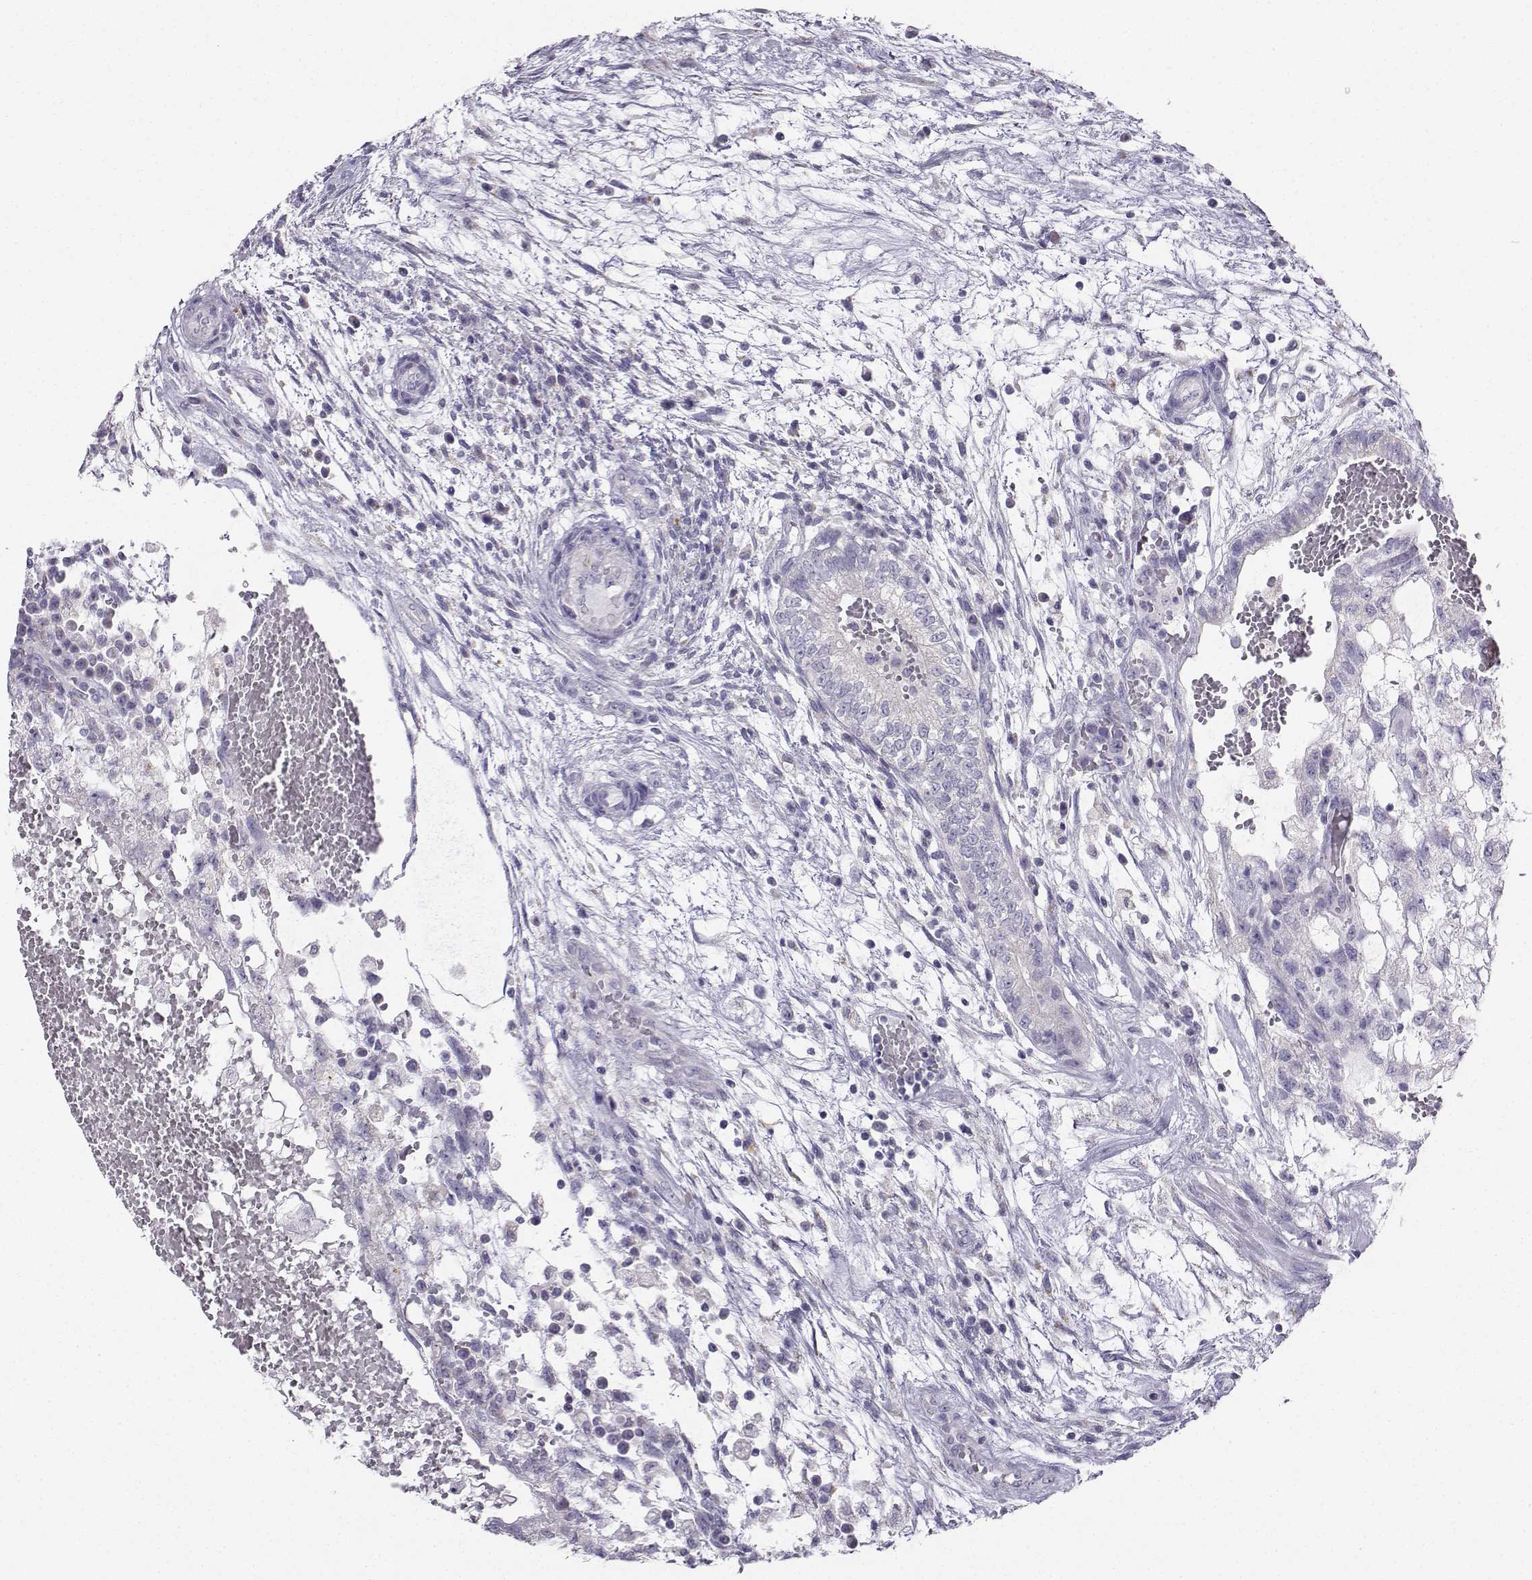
{"staining": {"intensity": "negative", "quantity": "none", "location": "none"}, "tissue": "testis cancer", "cell_type": "Tumor cells", "image_type": "cancer", "snomed": [{"axis": "morphology", "description": "Normal tissue, NOS"}, {"axis": "morphology", "description": "Carcinoma, Embryonal, NOS"}, {"axis": "topography", "description": "Testis"}, {"axis": "topography", "description": "Epididymis"}], "caption": "An immunohistochemistry photomicrograph of testis cancer is shown. There is no staining in tumor cells of testis cancer.", "gene": "AVP", "patient": {"sex": "male", "age": 32}}